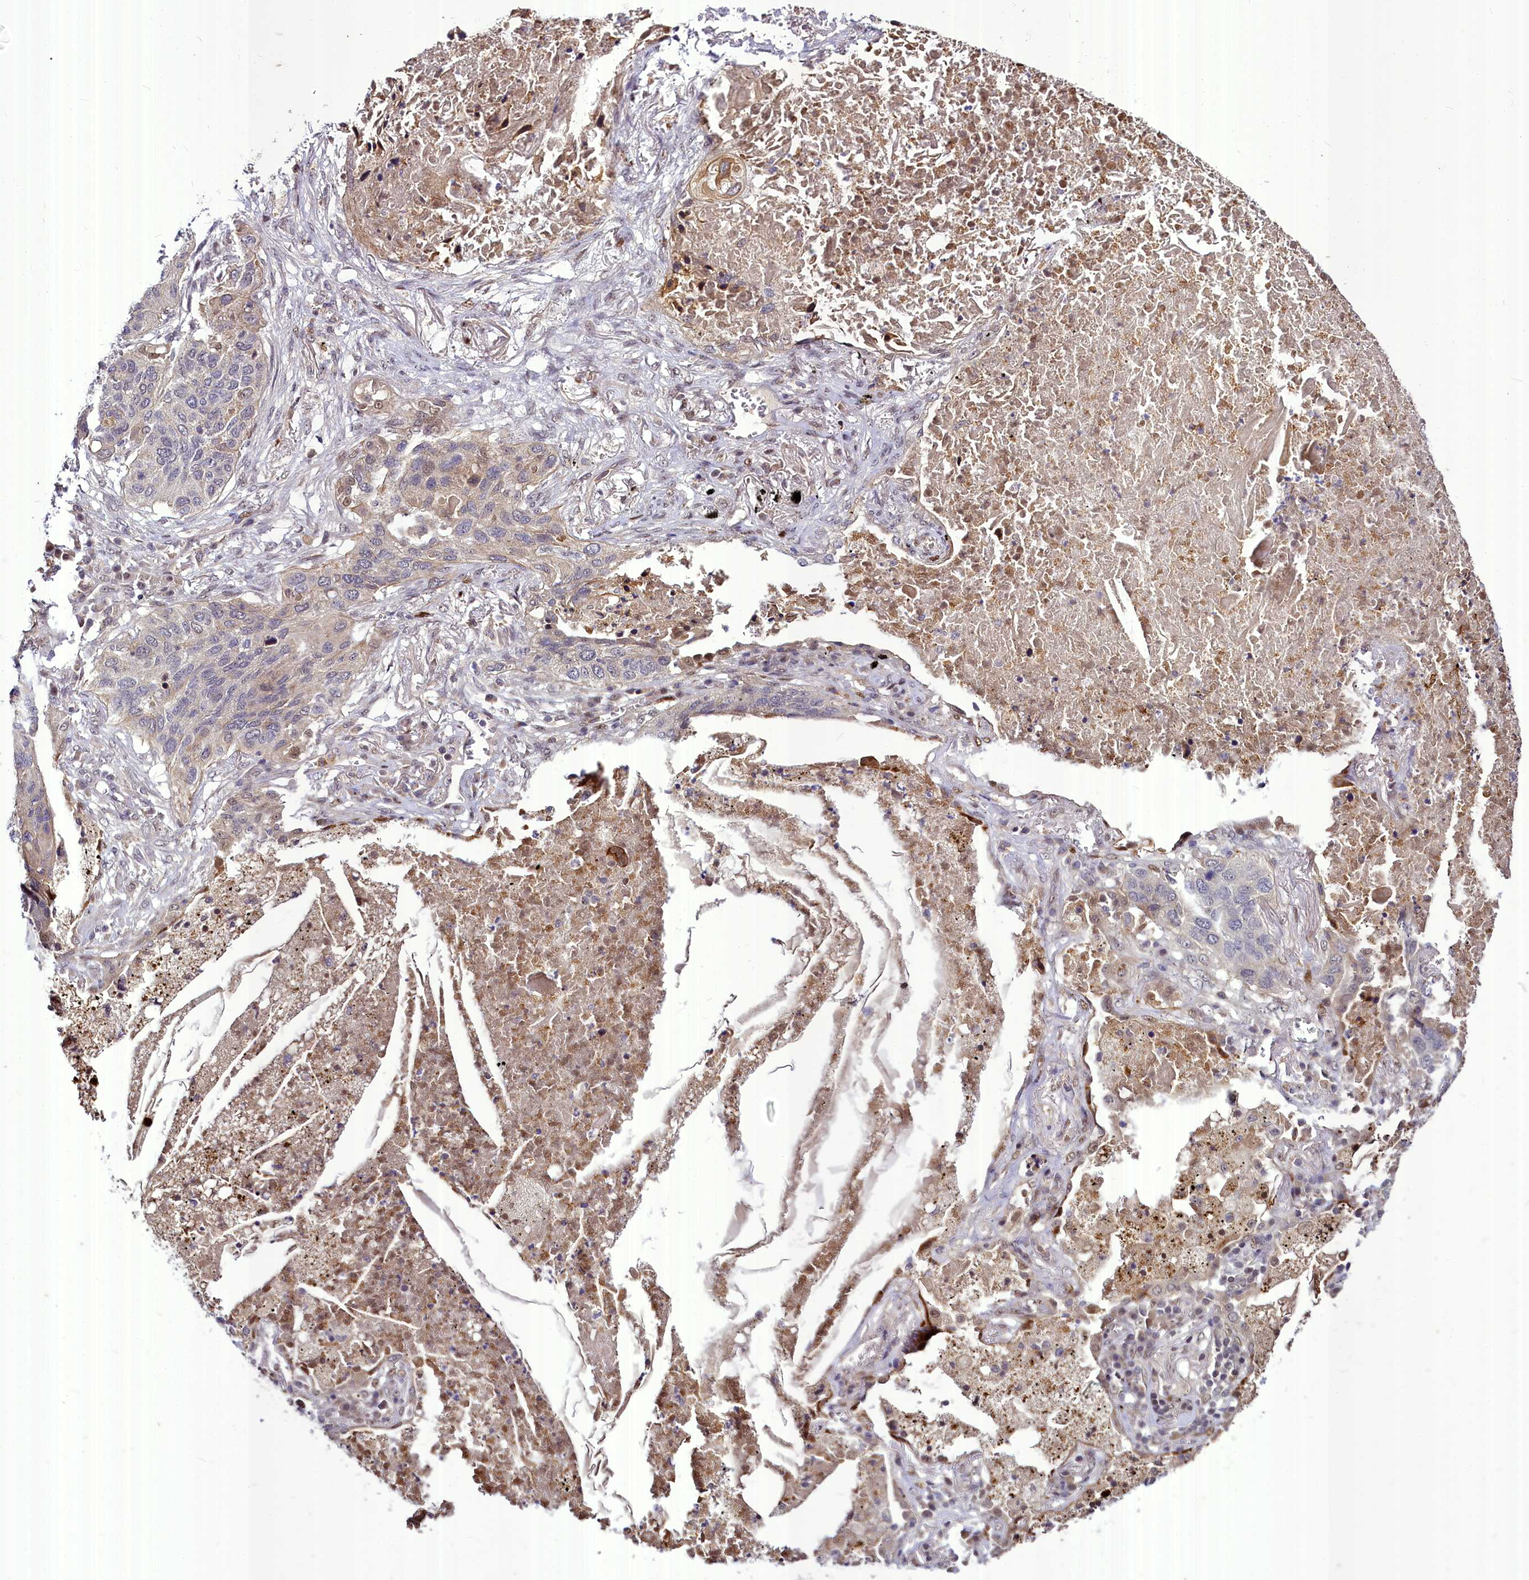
{"staining": {"intensity": "weak", "quantity": "<25%", "location": "cytoplasmic/membranous,nuclear"}, "tissue": "lung cancer", "cell_type": "Tumor cells", "image_type": "cancer", "snomed": [{"axis": "morphology", "description": "Squamous cell carcinoma, NOS"}, {"axis": "topography", "description": "Lung"}], "caption": "Tumor cells show no significant protein expression in lung cancer.", "gene": "MAML2", "patient": {"sex": "female", "age": 63}}